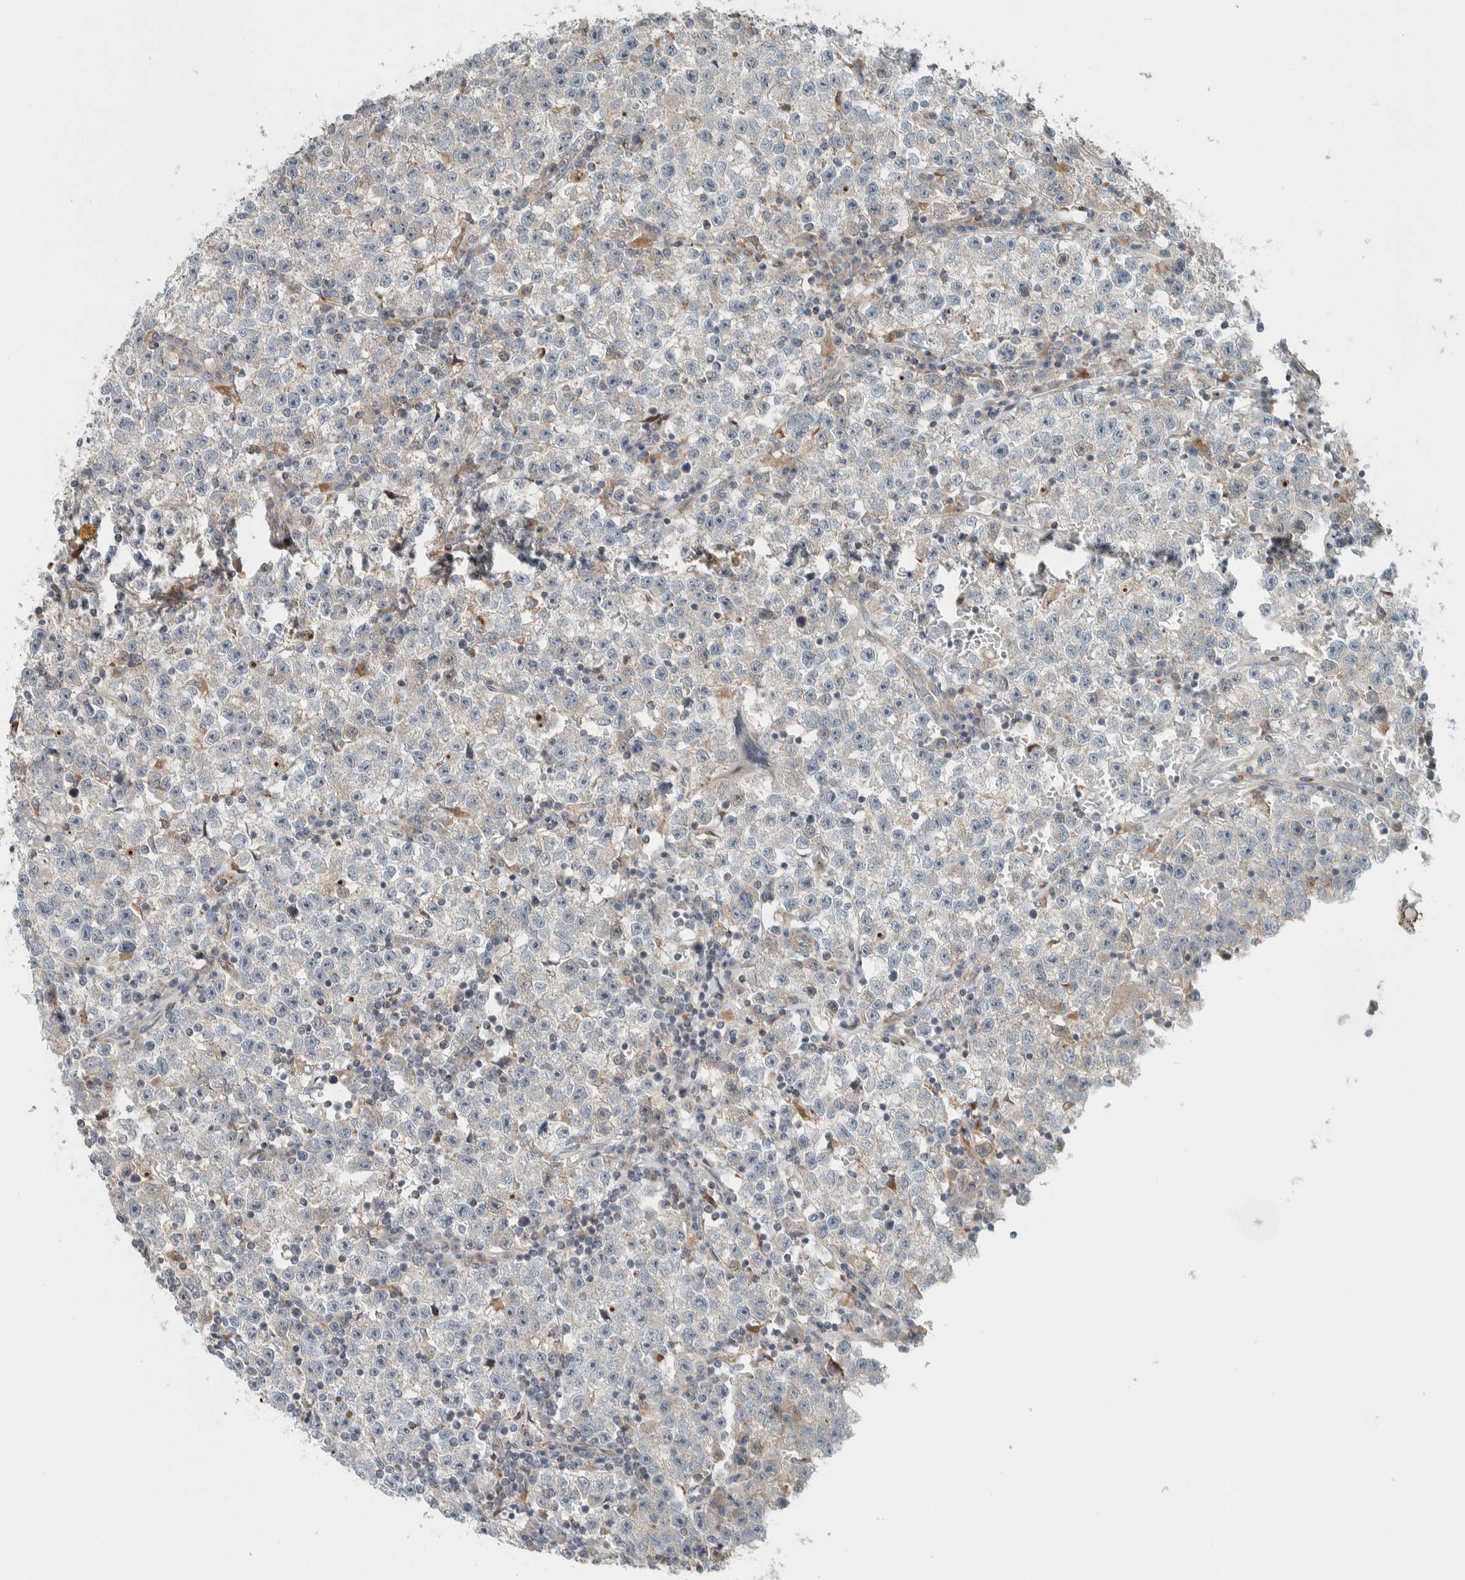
{"staining": {"intensity": "negative", "quantity": "none", "location": "none"}, "tissue": "testis cancer", "cell_type": "Tumor cells", "image_type": "cancer", "snomed": [{"axis": "morphology", "description": "Seminoma, NOS"}, {"axis": "topography", "description": "Testis"}], "caption": "There is no significant positivity in tumor cells of testis cancer.", "gene": "SLFN12L", "patient": {"sex": "male", "age": 22}}